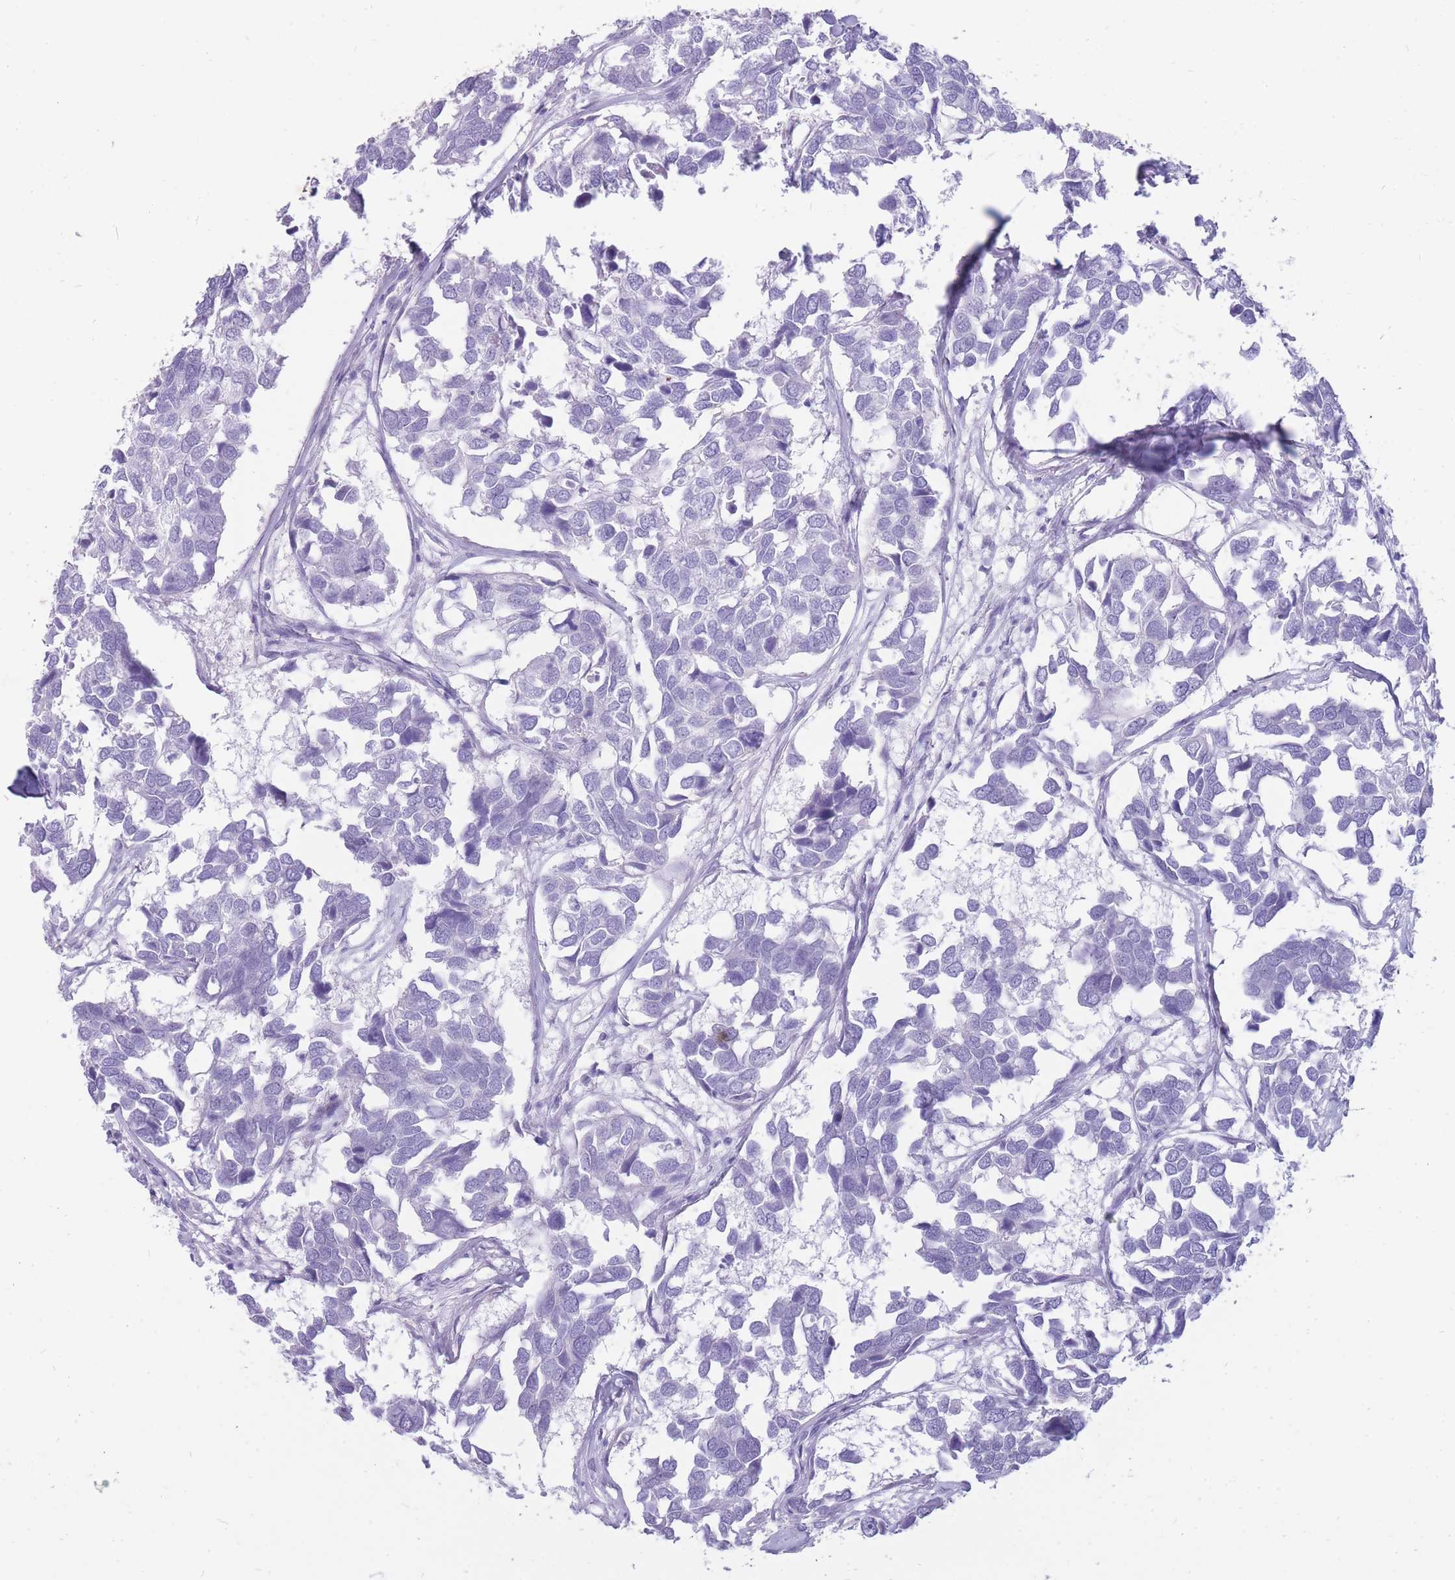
{"staining": {"intensity": "negative", "quantity": "none", "location": "none"}, "tissue": "breast cancer", "cell_type": "Tumor cells", "image_type": "cancer", "snomed": [{"axis": "morphology", "description": "Duct carcinoma"}, {"axis": "topography", "description": "Breast"}], "caption": "IHC of human breast cancer (intraductal carcinoma) shows no positivity in tumor cells.", "gene": "CYP21A2", "patient": {"sex": "female", "age": 83}}